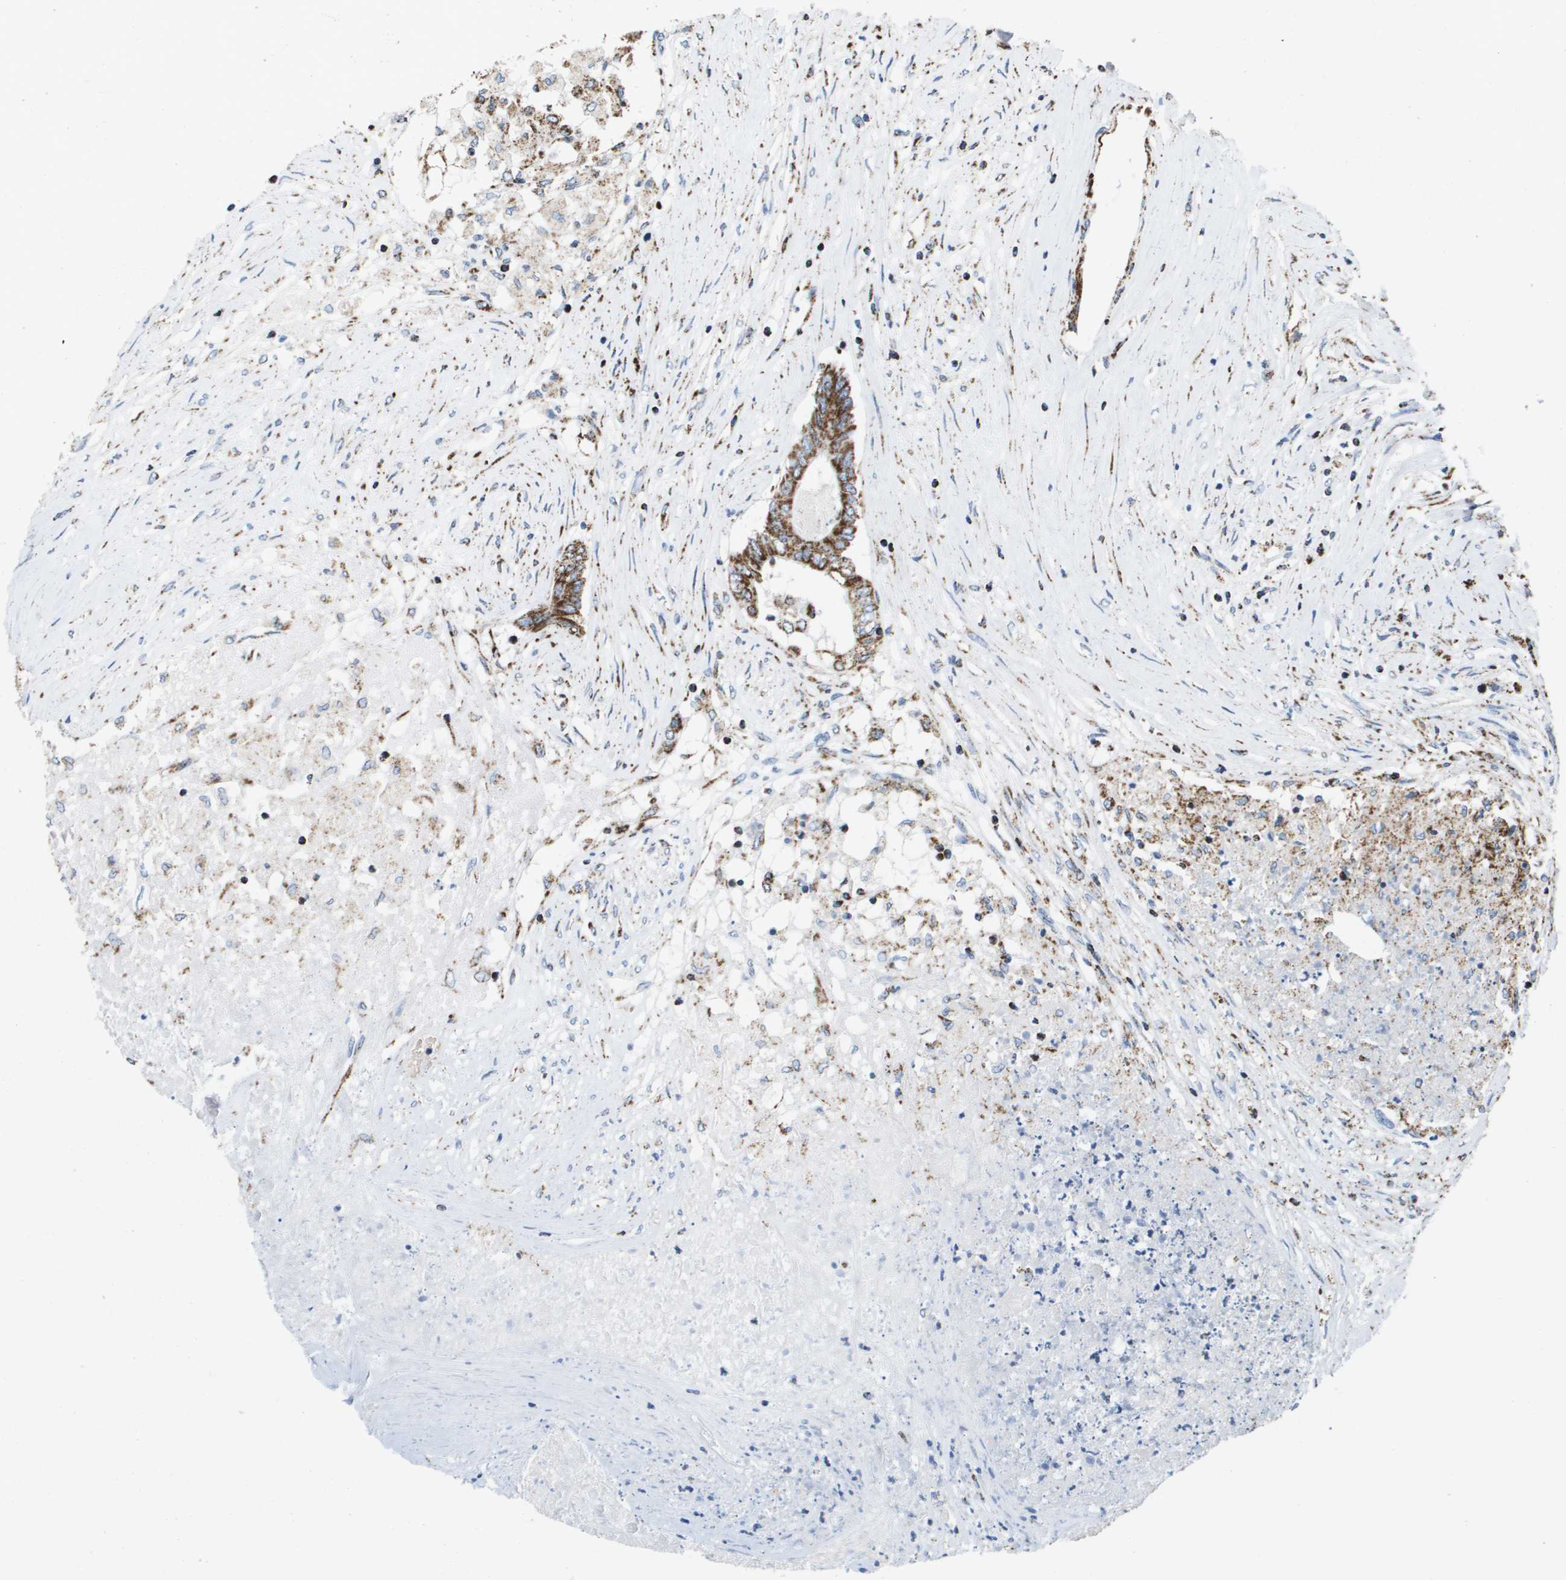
{"staining": {"intensity": "strong", "quantity": ">75%", "location": "cytoplasmic/membranous"}, "tissue": "colorectal cancer", "cell_type": "Tumor cells", "image_type": "cancer", "snomed": [{"axis": "morphology", "description": "Adenocarcinoma, NOS"}, {"axis": "topography", "description": "Rectum"}], "caption": "Colorectal cancer (adenocarcinoma) was stained to show a protein in brown. There is high levels of strong cytoplasmic/membranous expression in approximately >75% of tumor cells.", "gene": "ATP5F1B", "patient": {"sex": "male", "age": 63}}